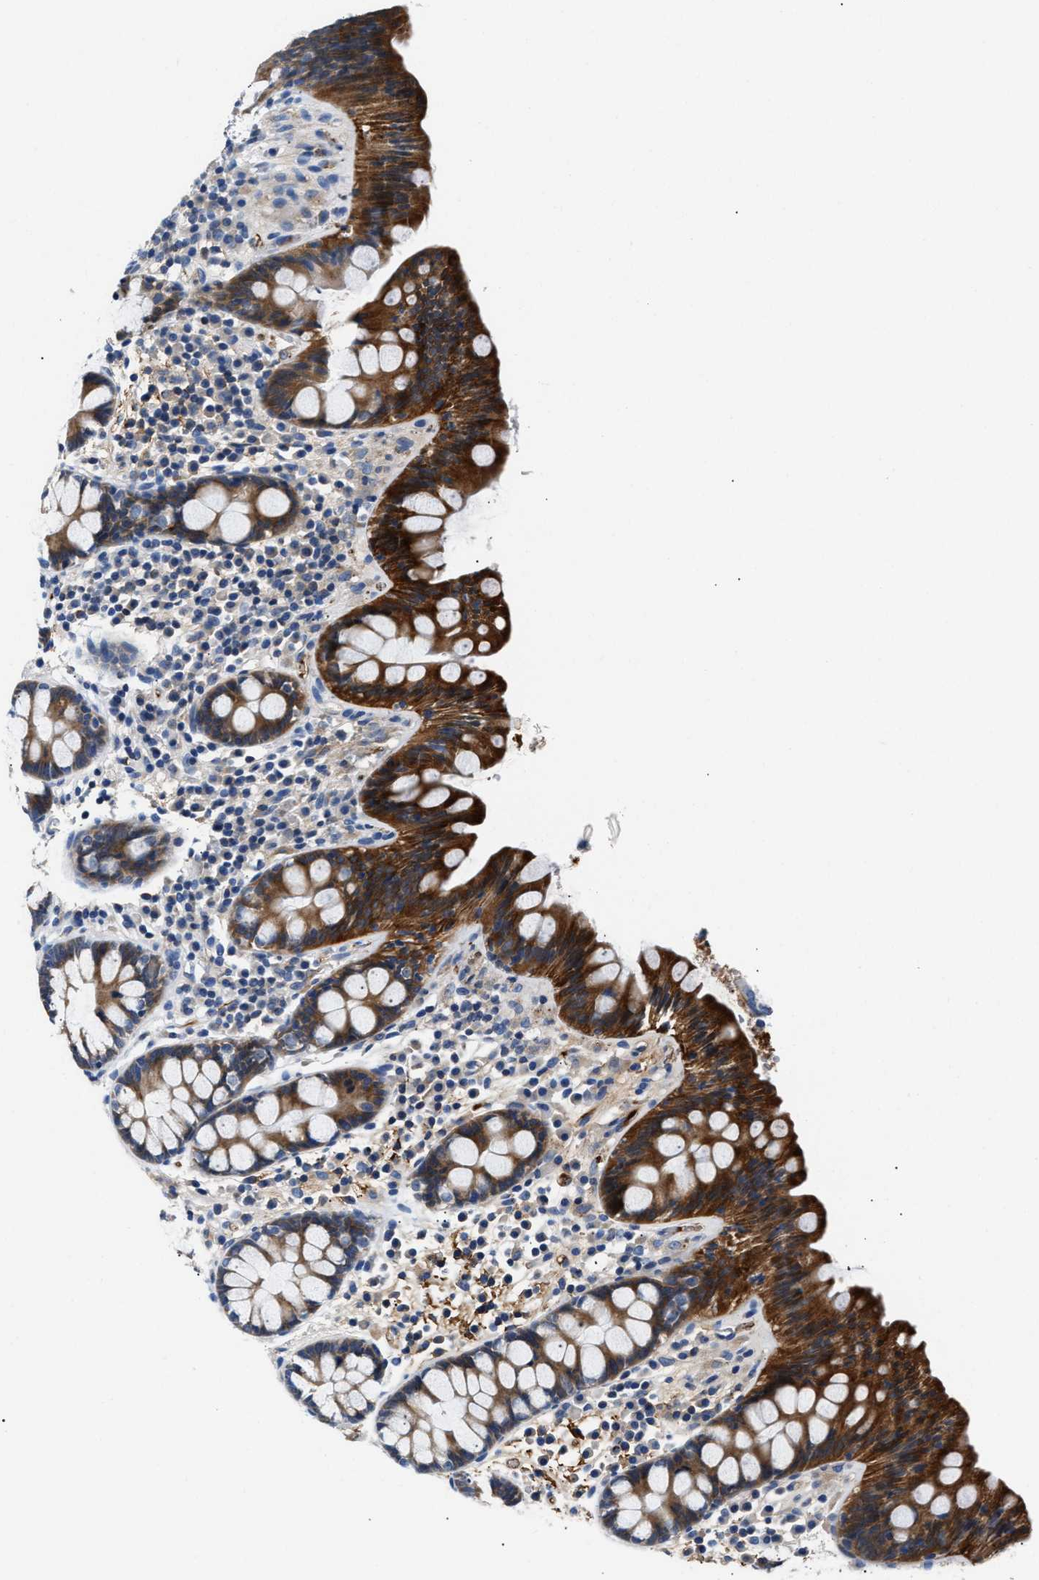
{"staining": {"intensity": "moderate", "quantity": ">75%", "location": "cytoplasmic/membranous"}, "tissue": "colon", "cell_type": "Endothelial cells", "image_type": "normal", "snomed": [{"axis": "morphology", "description": "Normal tissue, NOS"}, {"axis": "topography", "description": "Colon"}], "caption": "Immunohistochemistry (DAB (3,3'-diaminobenzidine)) staining of benign colon reveals moderate cytoplasmic/membranous protein positivity in approximately >75% of endothelial cells.", "gene": "TUT7", "patient": {"sex": "female", "age": 80}}